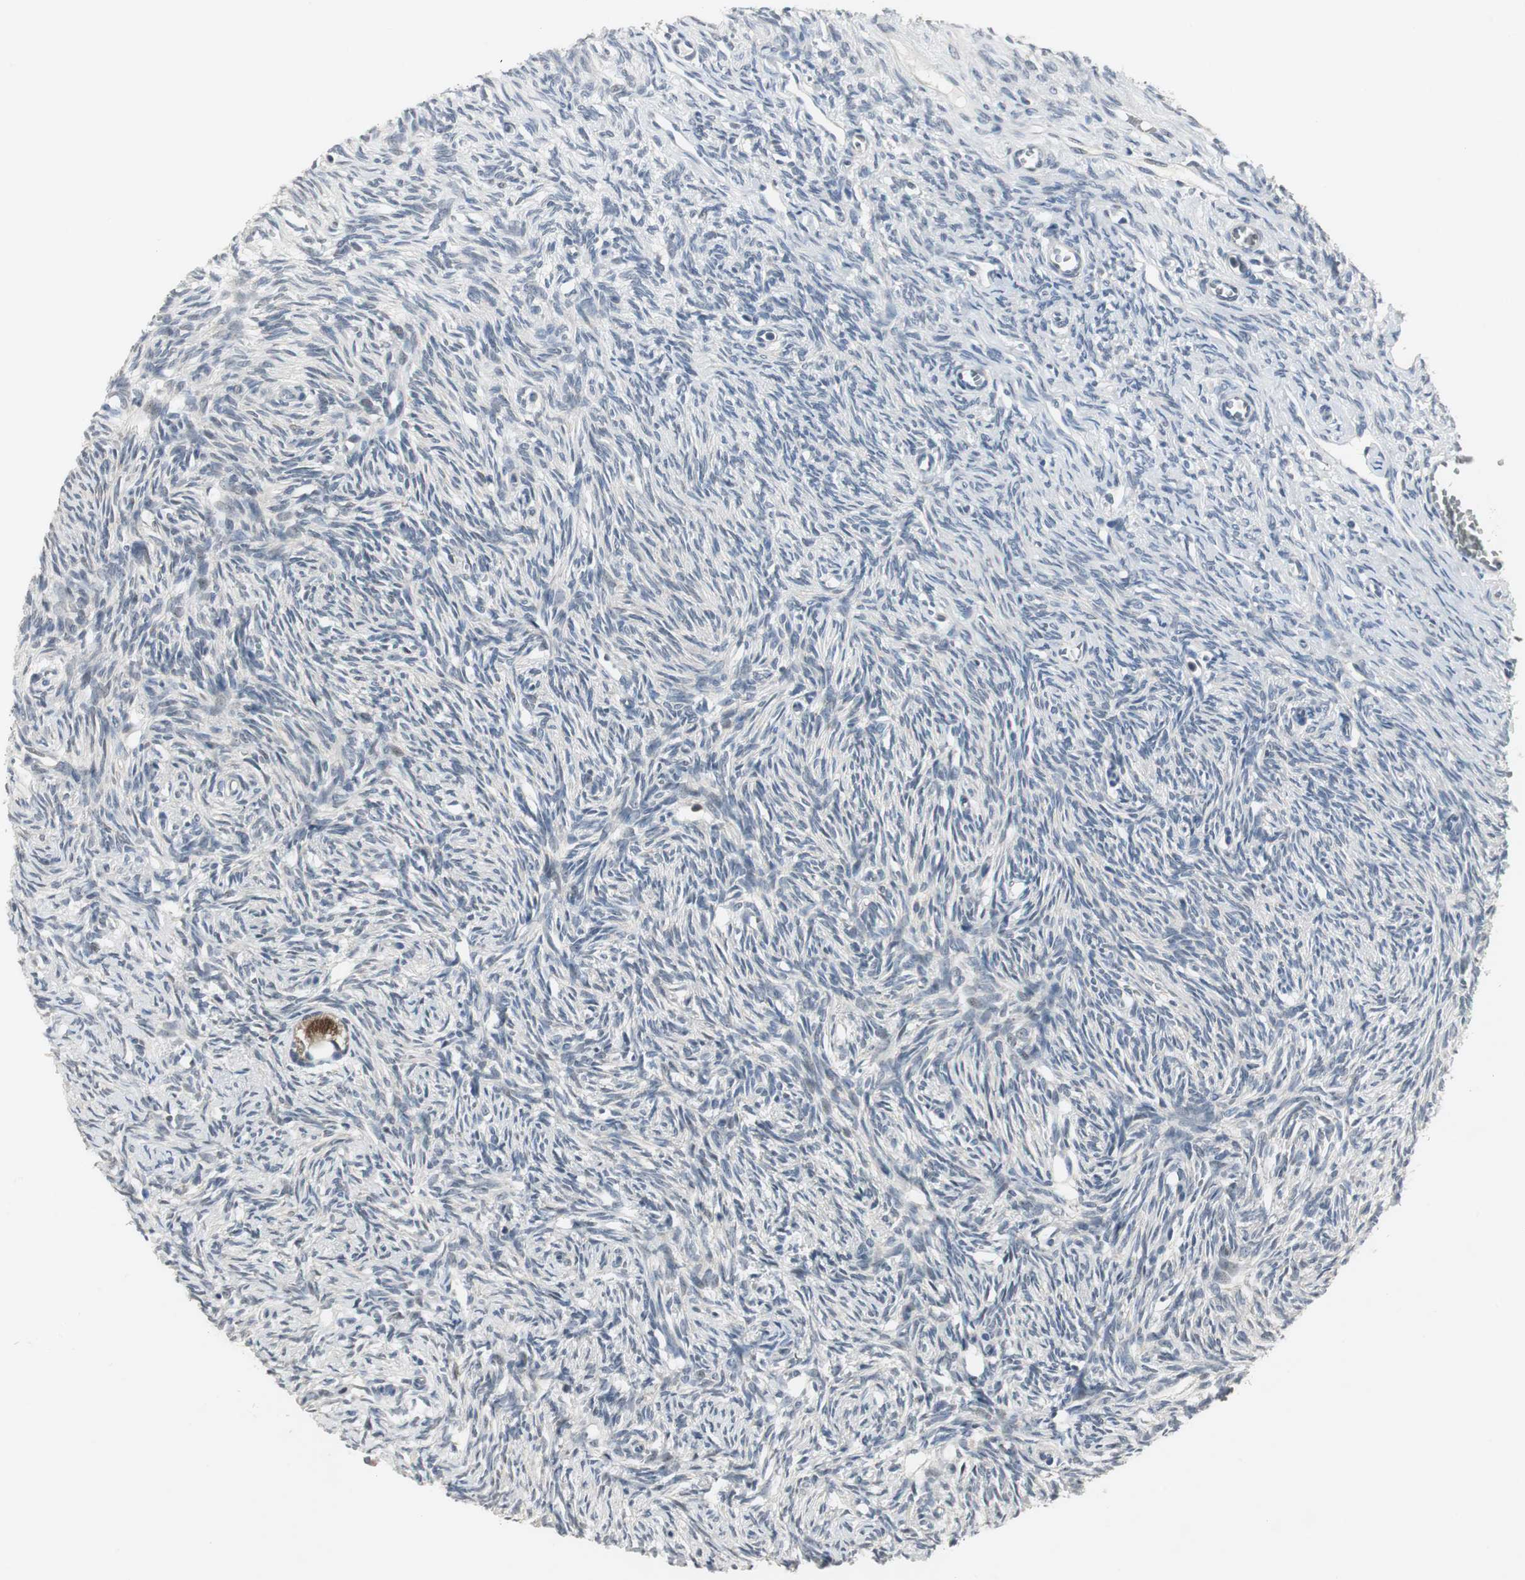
{"staining": {"intensity": "strong", "quantity": ">75%", "location": "cytoplasmic/membranous"}, "tissue": "ovary", "cell_type": "Follicle cells", "image_type": "normal", "snomed": [{"axis": "morphology", "description": "Normal tissue, NOS"}, {"axis": "topography", "description": "Ovary"}], "caption": "A histopathology image of human ovary stained for a protein demonstrates strong cytoplasmic/membranous brown staining in follicle cells.", "gene": "CCT5", "patient": {"sex": "female", "age": 33}}